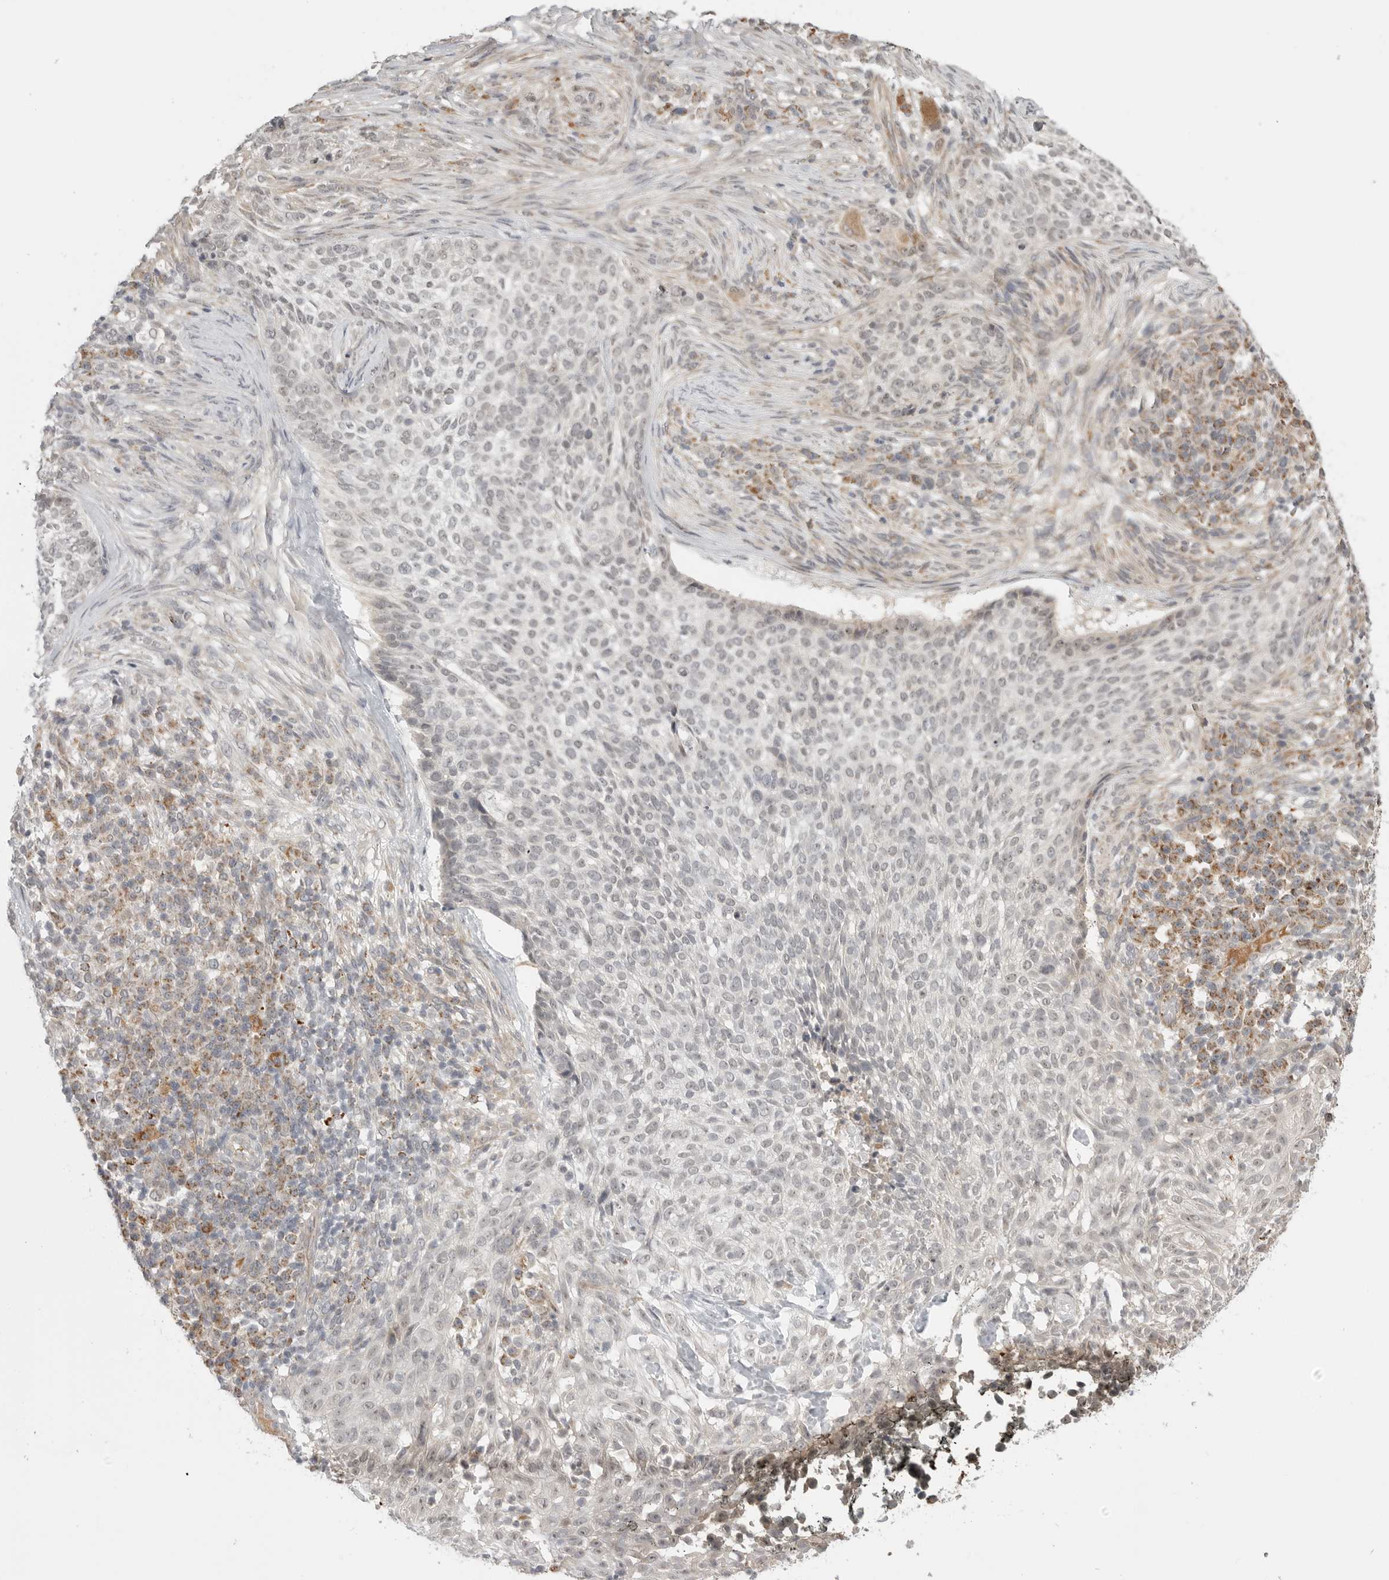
{"staining": {"intensity": "negative", "quantity": "none", "location": "none"}, "tissue": "skin cancer", "cell_type": "Tumor cells", "image_type": "cancer", "snomed": [{"axis": "morphology", "description": "Basal cell carcinoma"}, {"axis": "topography", "description": "Skin"}], "caption": "An immunohistochemistry histopathology image of skin basal cell carcinoma is shown. There is no staining in tumor cells of skin basal cell carcinoma. Brightfield microscopy of immunohistochemistry stained with DAB (brown) and hematoxylin (blue), captured at high magnification.", "gene": "KALRN", "patient": {"sex": "female", "age": 64}}